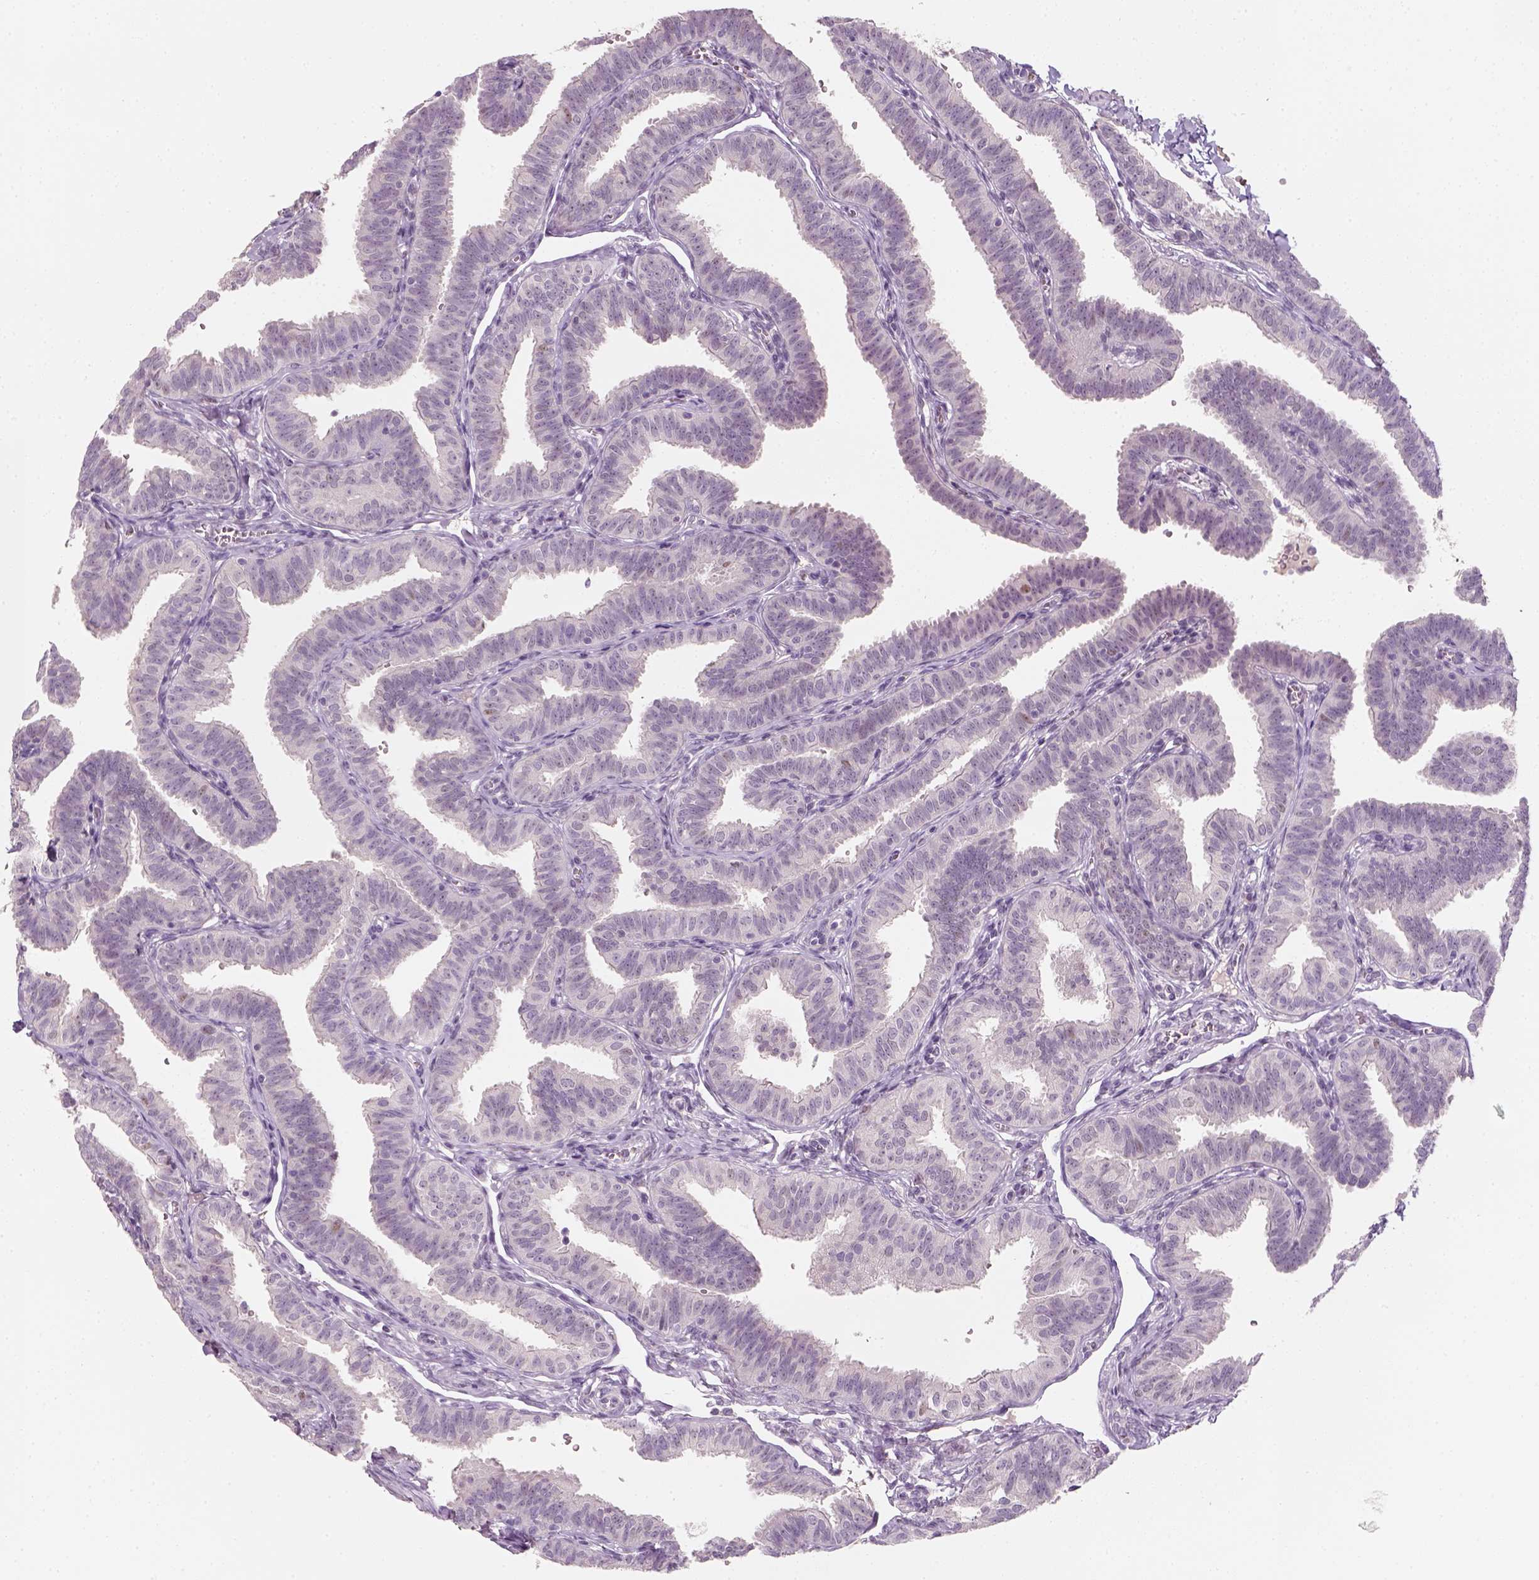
{"staining": {"intensity": "negative", "quantity": "none", "location": "none"}, "tissue": "fallopian tube", "cell_type": "Glandular cells", "image_type": "normal", "snomed": [{"axis": "morphology", "description": "Normal tissue, NOS"}, {"axis": "topography", "description": "Fallopian tube"}], "caption": "Human fallopian tube stained for a protein using IHC displays no positivity in glandular cells.", "gene": "TP53", "patient": {"sex": "female", "age": 25}}